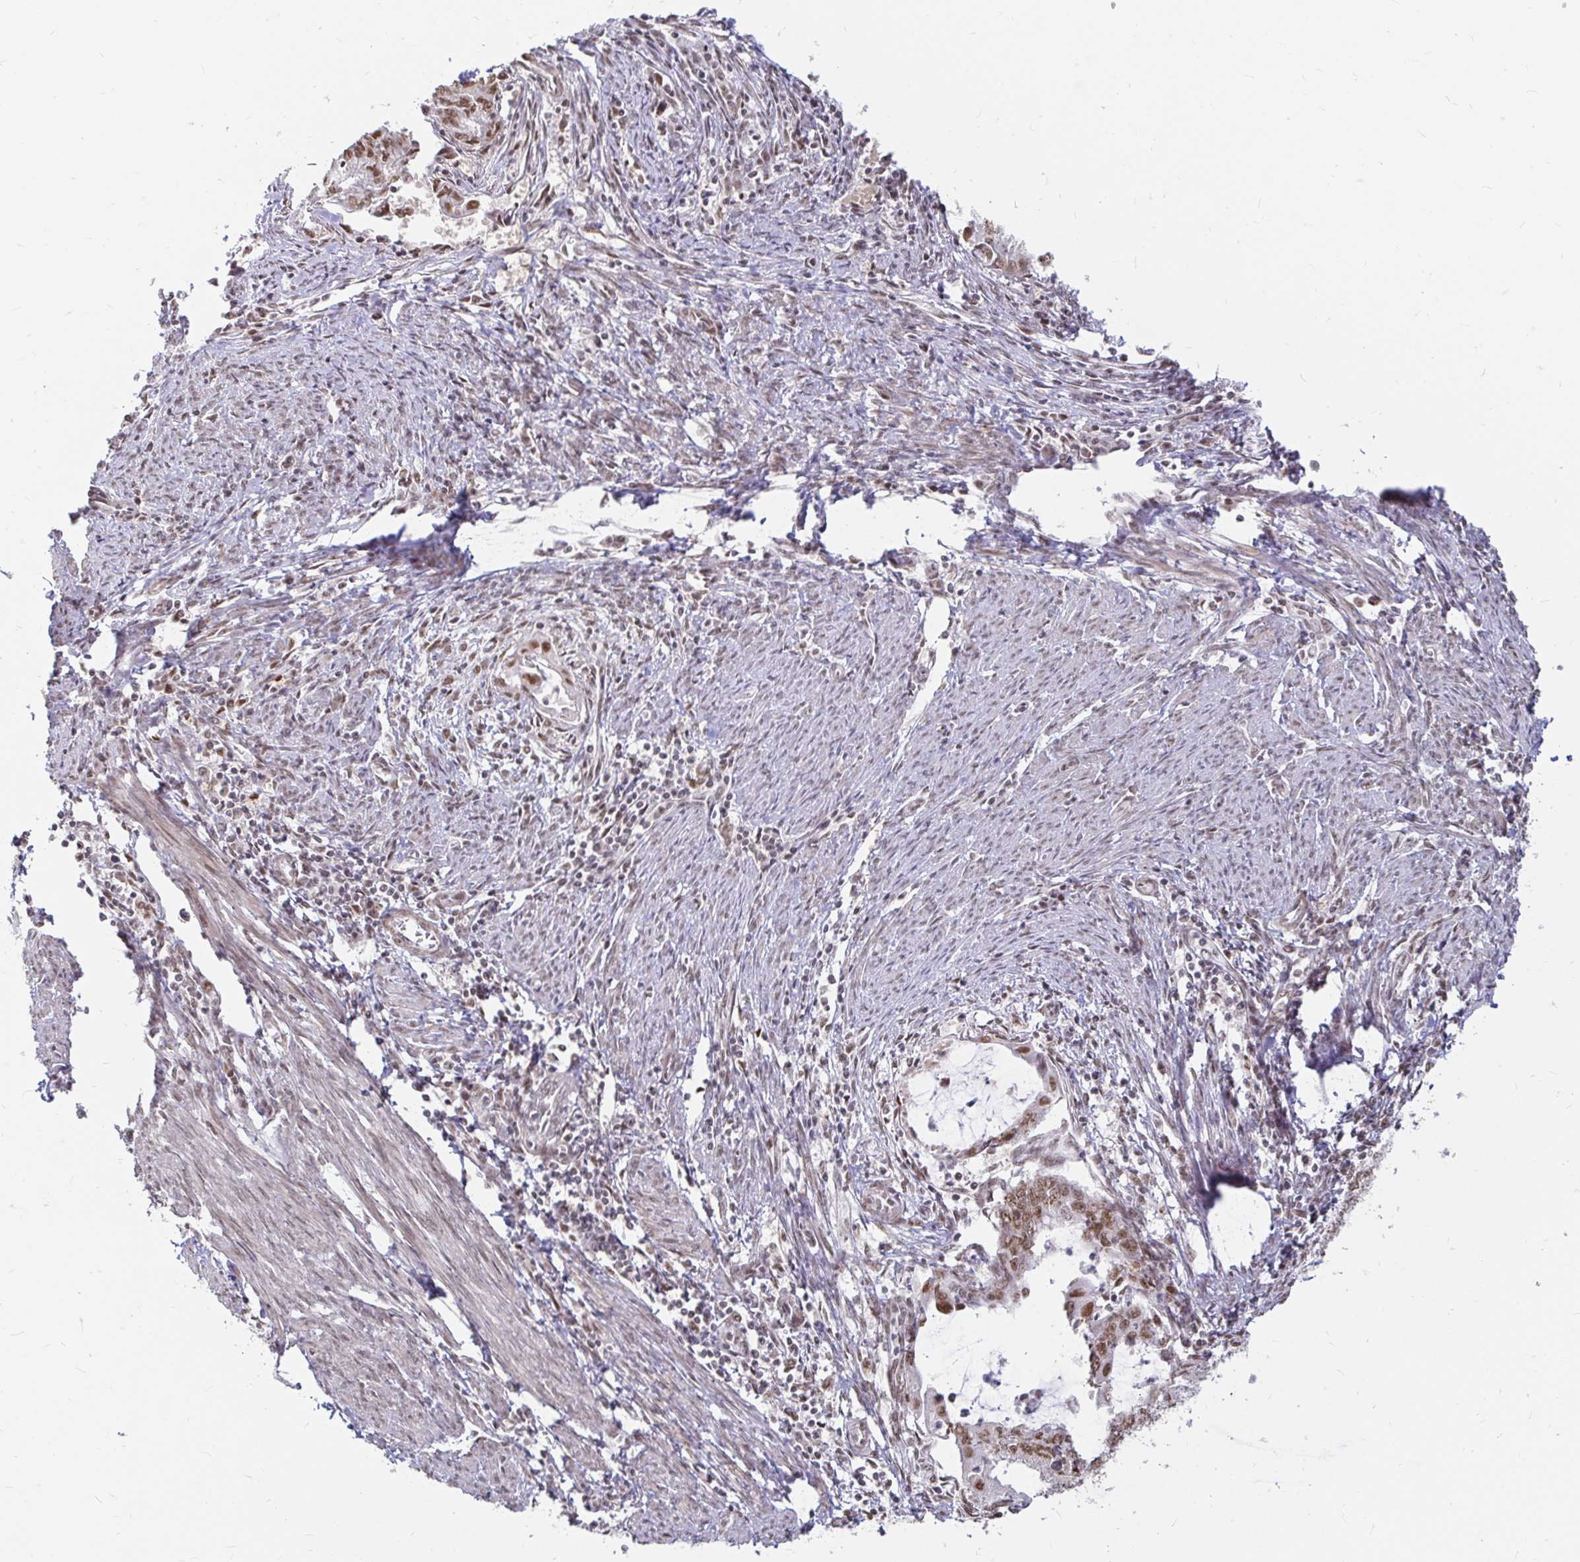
{"staining": {"intensity": "moderate", "quantity": ">75%", "location": "nuclear"}, "tissue": "endometrial cancer", "cell_type": "Tumor cells", "image_type": "cancer", "snomed": [{"axis": "morphology", "description": "Adenocarcinoma, NOS"}, {"axis": "topography", "description": "Endometrium"}], "caption": "This histopathology image shows IHC staining of endometrial cancer (adenocarcinoma), with medium moderate nuclear expression in about >75% of tumor cells.", "gene": "HNRNPU", "patient": {"sex": "female", "age": 61}}